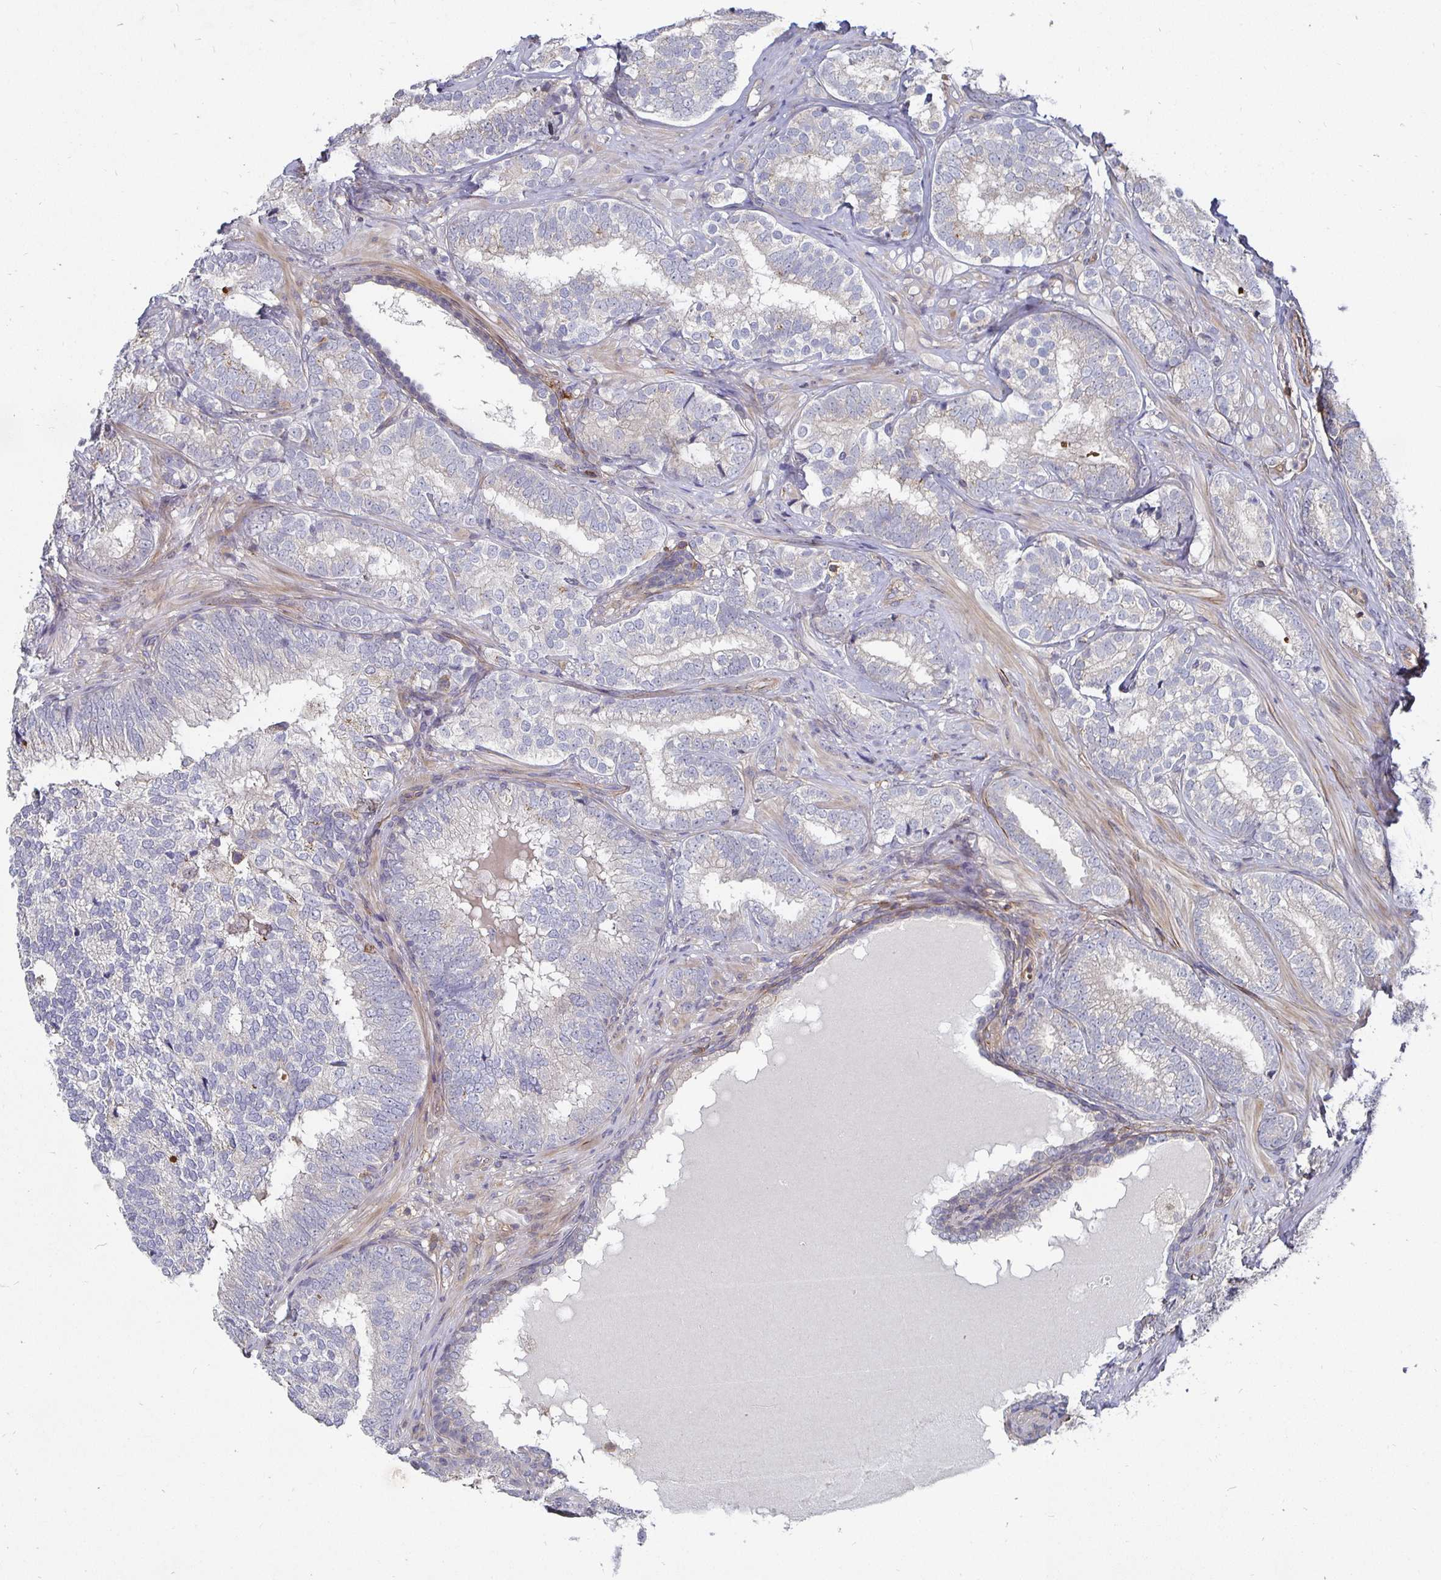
{"staining": {"intensity": "negative", "quantity": "none", "location": "none"}, "tissue": "prostate cancer", "cell_type": "Tumor cells", "image_type": "cancer", "snomed": [{"axis": "morphology", "description": "Adenocarcinoma, High grade"}, {"axis": "topography", "description": "Prostate"}], "caption": "Human prostate cancer stained for a protein using immunohistochemistry (IHC) reveals no positivity in tumor cells.", "gene": "GJA4", "patient": {"sex": "male", "age": 72}}